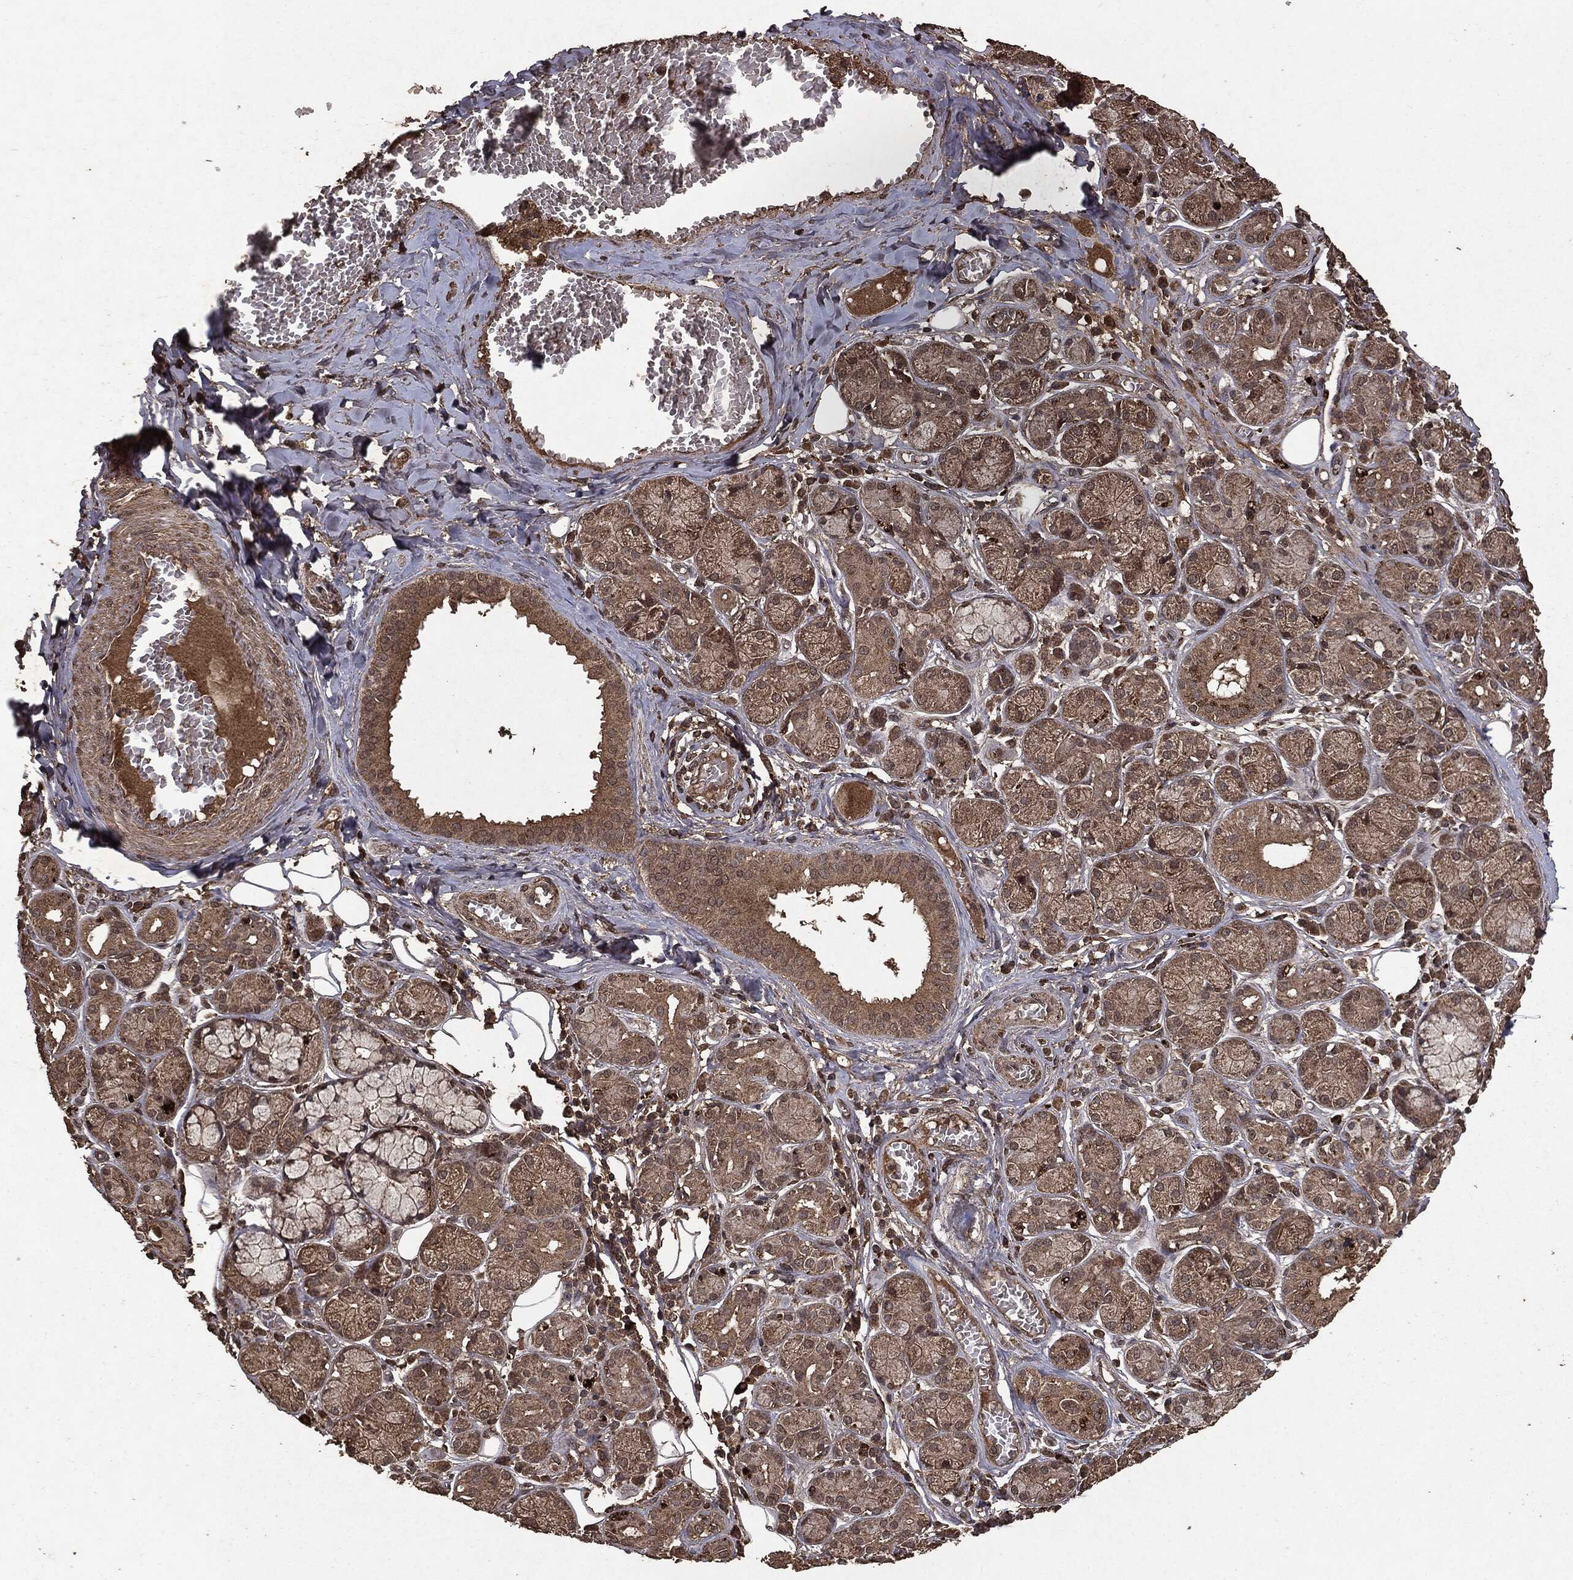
{"staining": {"intensity": "moderate", "quantity": ">75%", "location": "cytoplasmic/membranous"}, "tissue": "salivary gland", "cell_type": "Glandular cells", "image_type": "normal", "snomed": [{"axis": "morphology", "description": "Normal tissue, NOS"}, {"axis": "topography", "description": "Salivary gland"}], "caption": "Immunohistochemistry histopathology image of benign human salivary gland stained for a protein (brown), which reveals medium levels of moderate cytoplasmic/membranous staining in approximately >75% of glandular cells.", "gene": "NME1", "patient": {"sex": "male", "age": 71}}